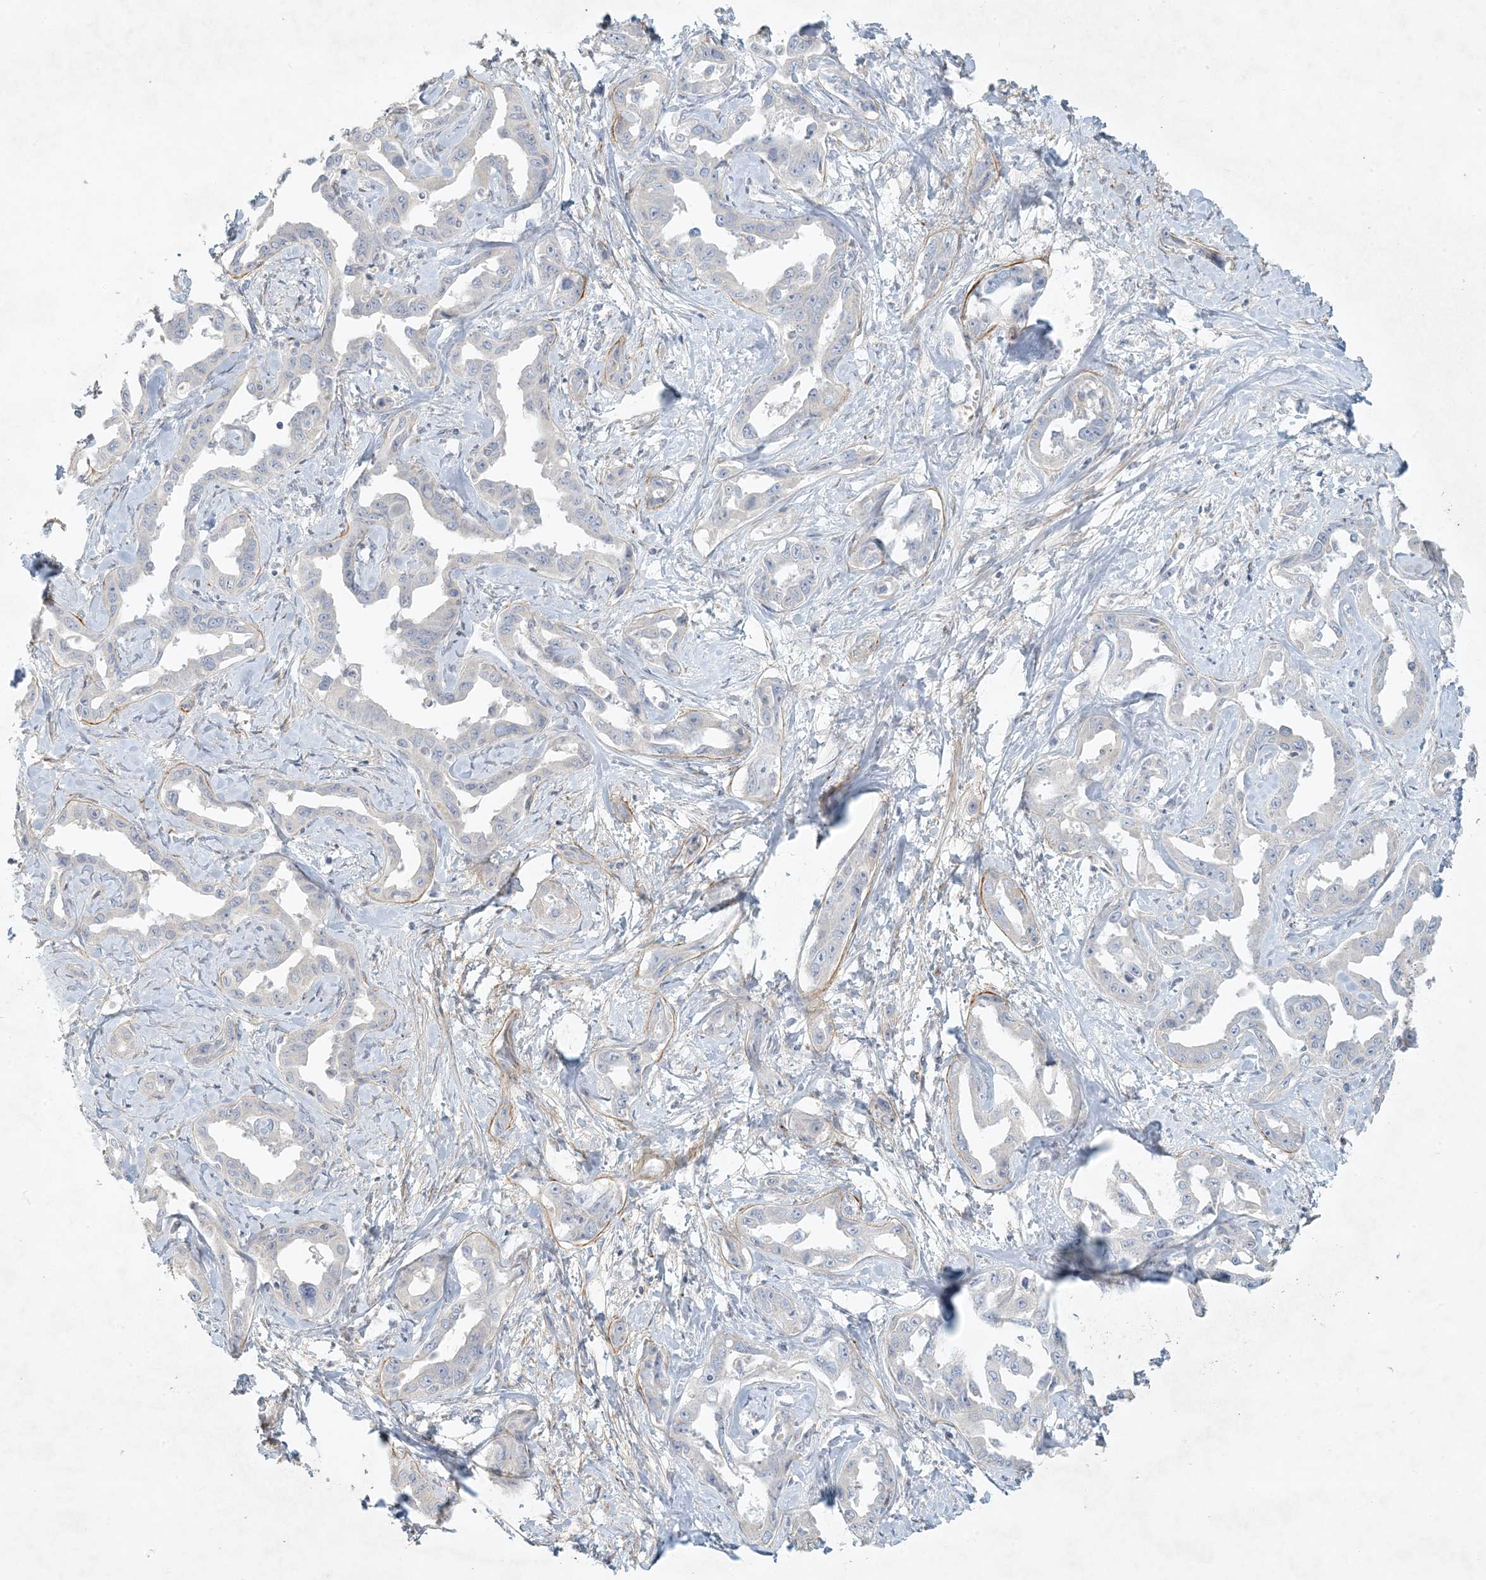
{"staining": {"intensity": "negative", "quantity": "none", "location": "none"}, "tissue": "liver cancer", "cell_type": "Tumor cells", "image_type": "cancer", "snomed": [{"axis": "morphology", "description": "Cholangiocarcinoma"}, {"axis": "topography", "description": "Liver"}], "caption": "Human cholangiocarcinoma (liver) stained for a protein using immunohistochemistry (IHC) displays no staining in tumor cells.", "gene": "ZNF385D", "patient": {"sex": "male", "age": 59}}